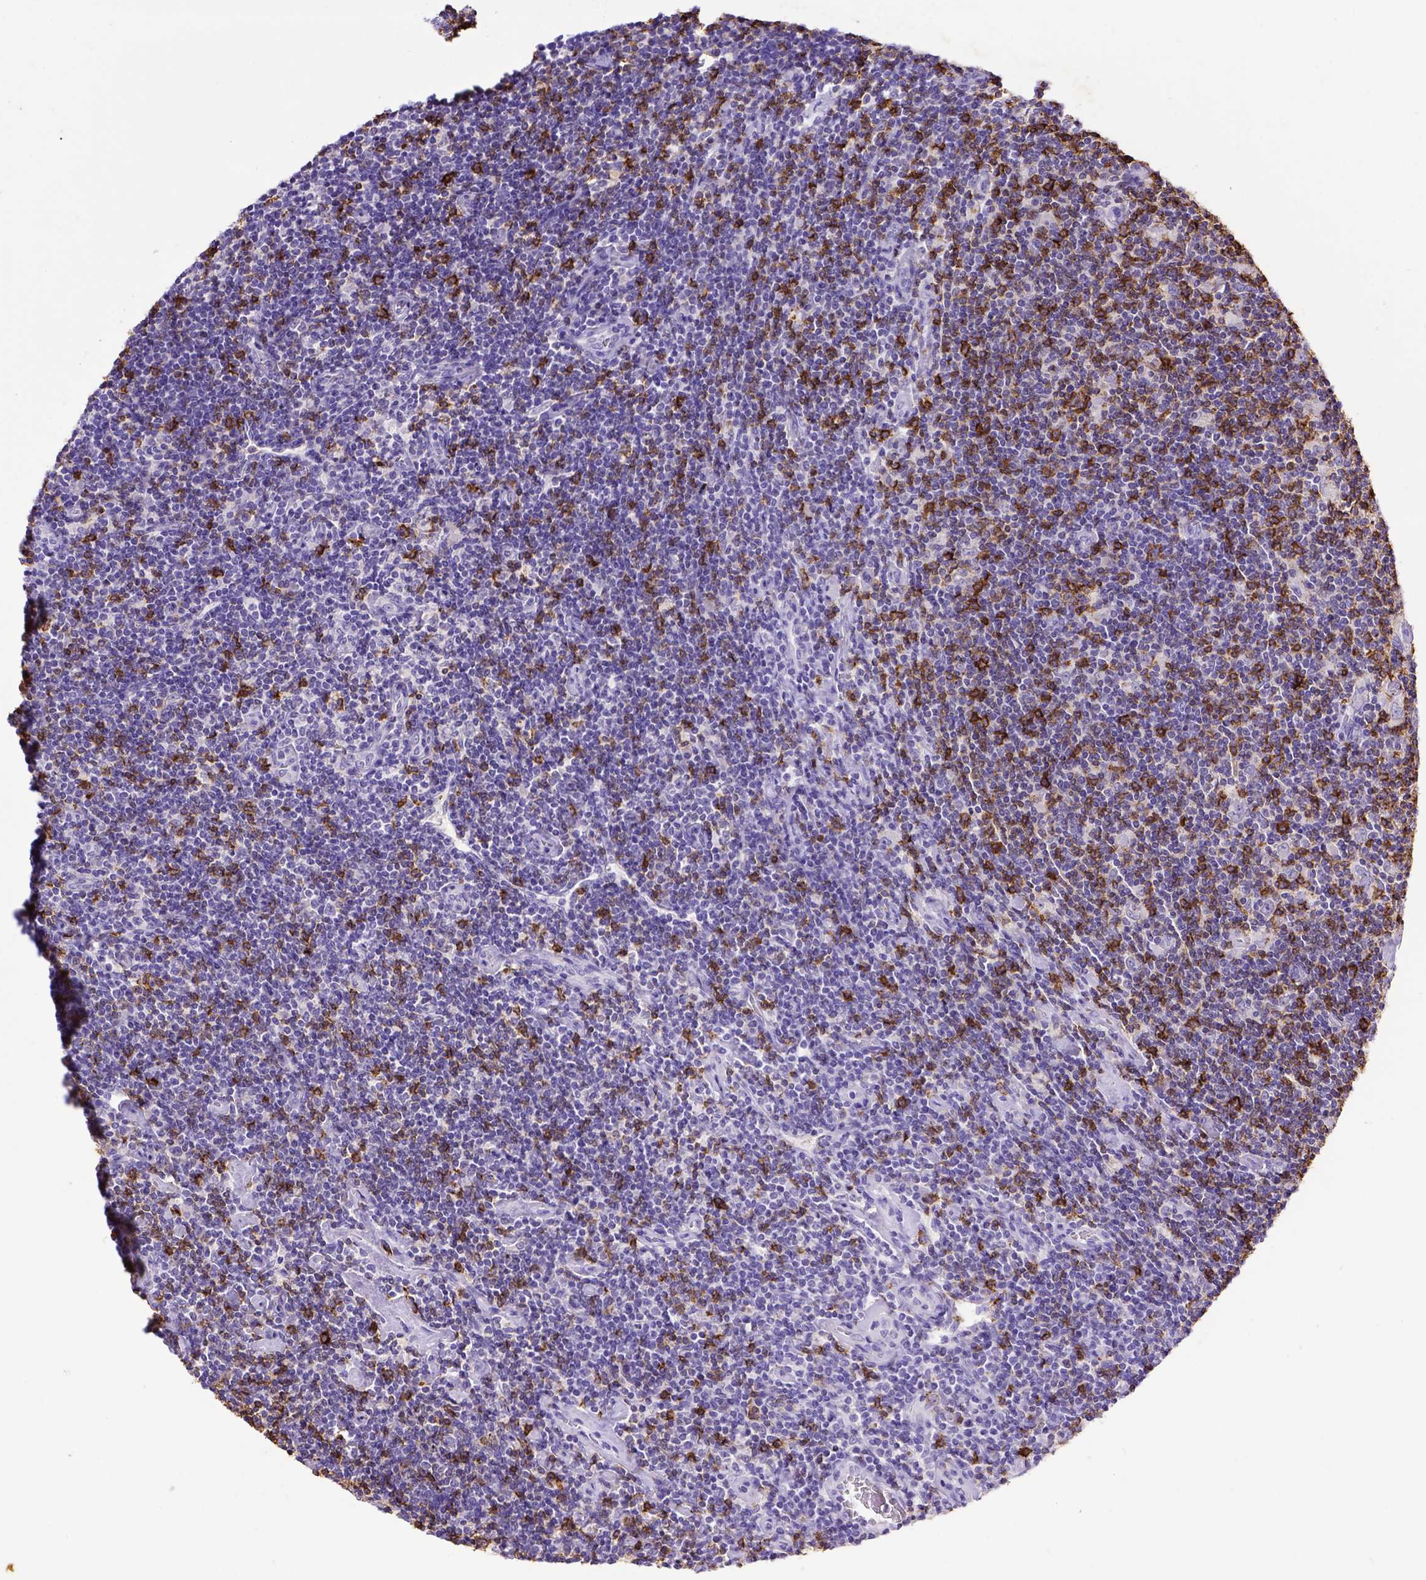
{"staining": {"intensity": "negative", "quantity": "none", "location": "none"}, "tissue": "lymphoma", "cell_type": "Tumor cells", "image_type": "cancer", "snomed": [{"axis": "morphology", "description": "Hodgkin's disease, NOS"}, {"axis": "topography", "description": "Lymph node"}], "caption": "The histopathology image displays no significant expression in tumor cells of Hodgkin's disease. (Brightfield microscopy of DAB immunohistochemistry at high magnification).", "gene": "B3GAT1", "patient": {"sex": "male", "age": 40}}